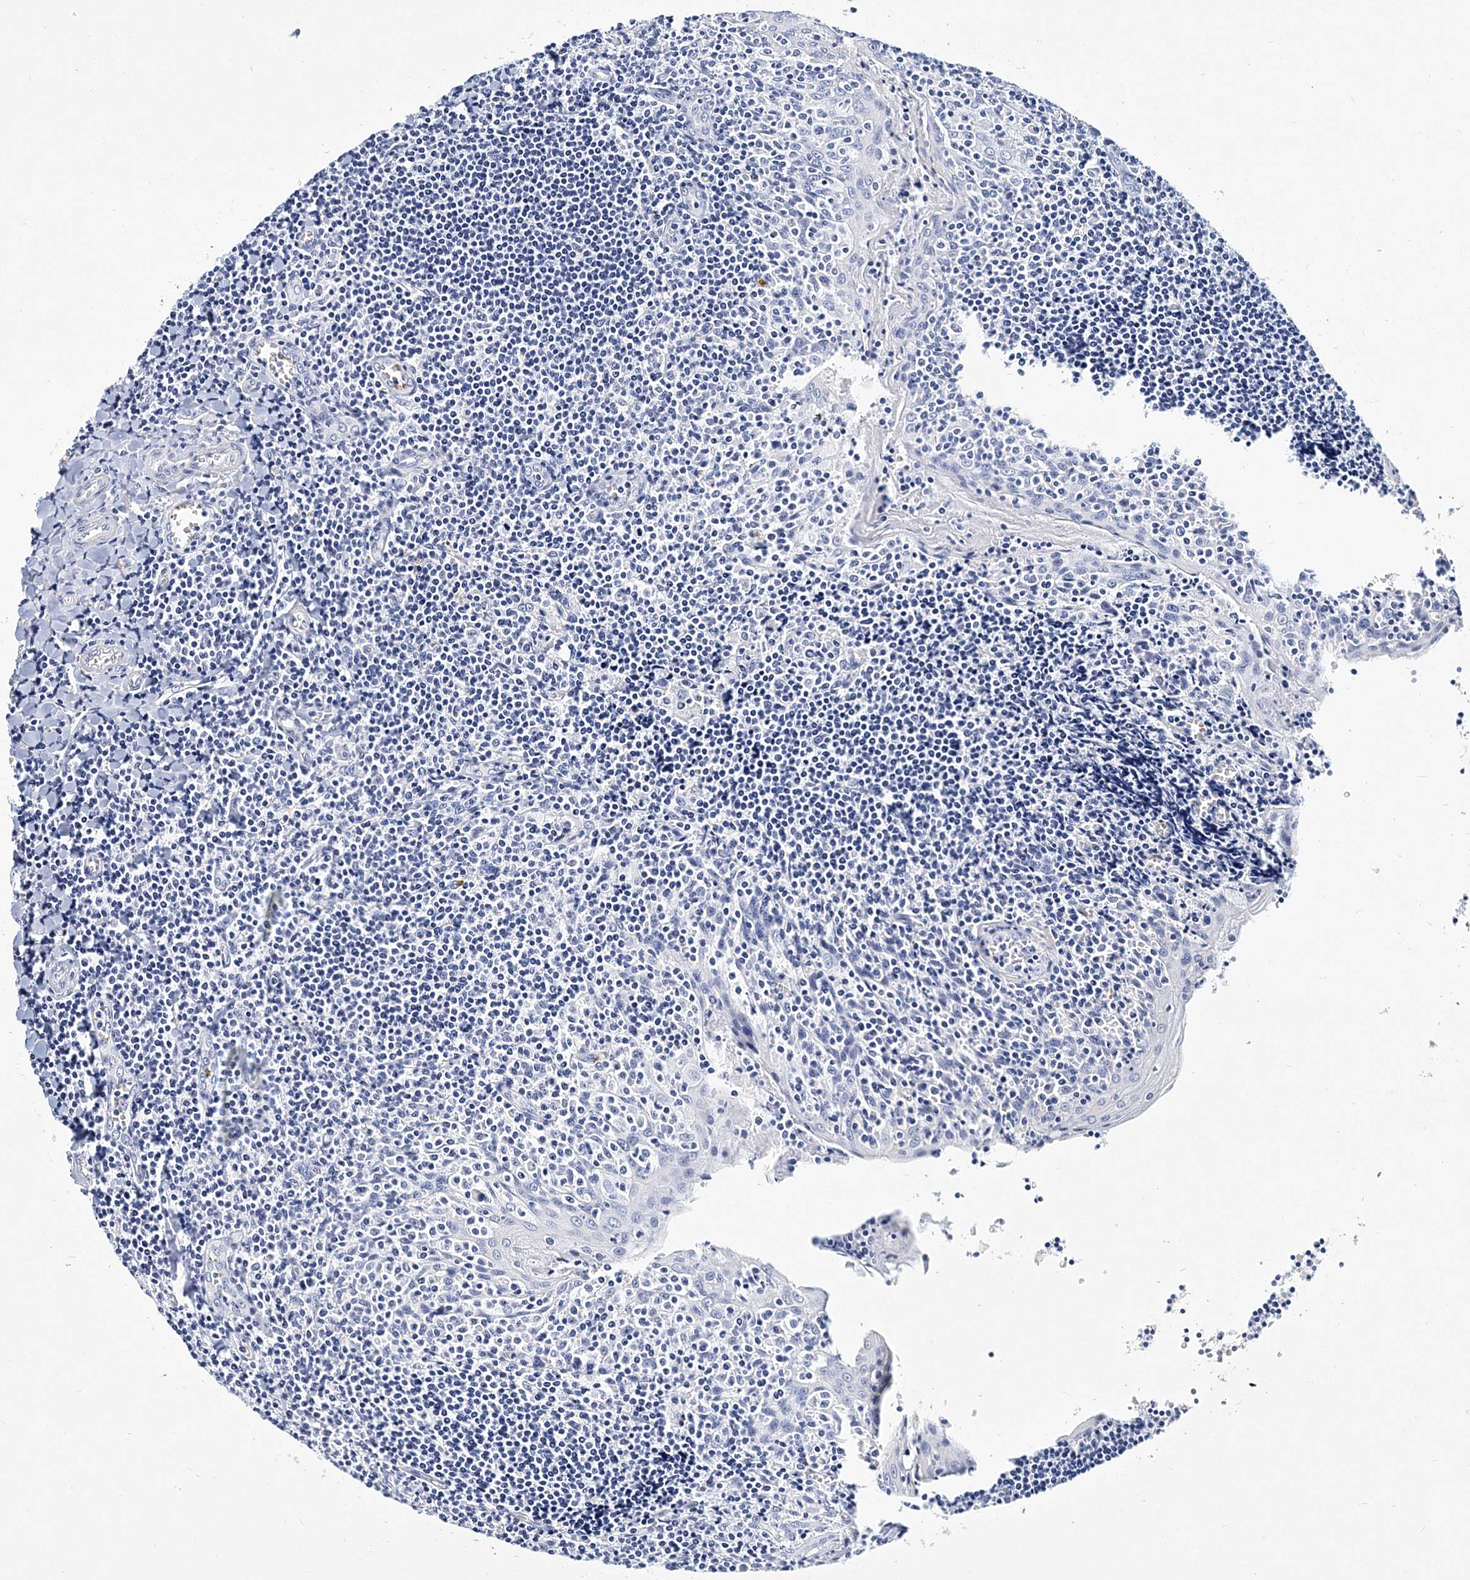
{"staining": {"intensity": "negative", "quantity": "none", "location": "none"}, "tissue": "tonsil", "cell_type": "Germinal center cells", "image_type": "normal", "snomed": [{"axis": "morphology", "description": "Normal tissue, NOS"}, {"axis": "topography", "description": "Tonsil"}], "caption": "Immunohistochemistry photomicrograph of benign tonsil stained for a protein (brown), which reveals no staining in germinal center cells.", "gene": "ITGA2B", "patient": {"sex": "male", "age": 27}}